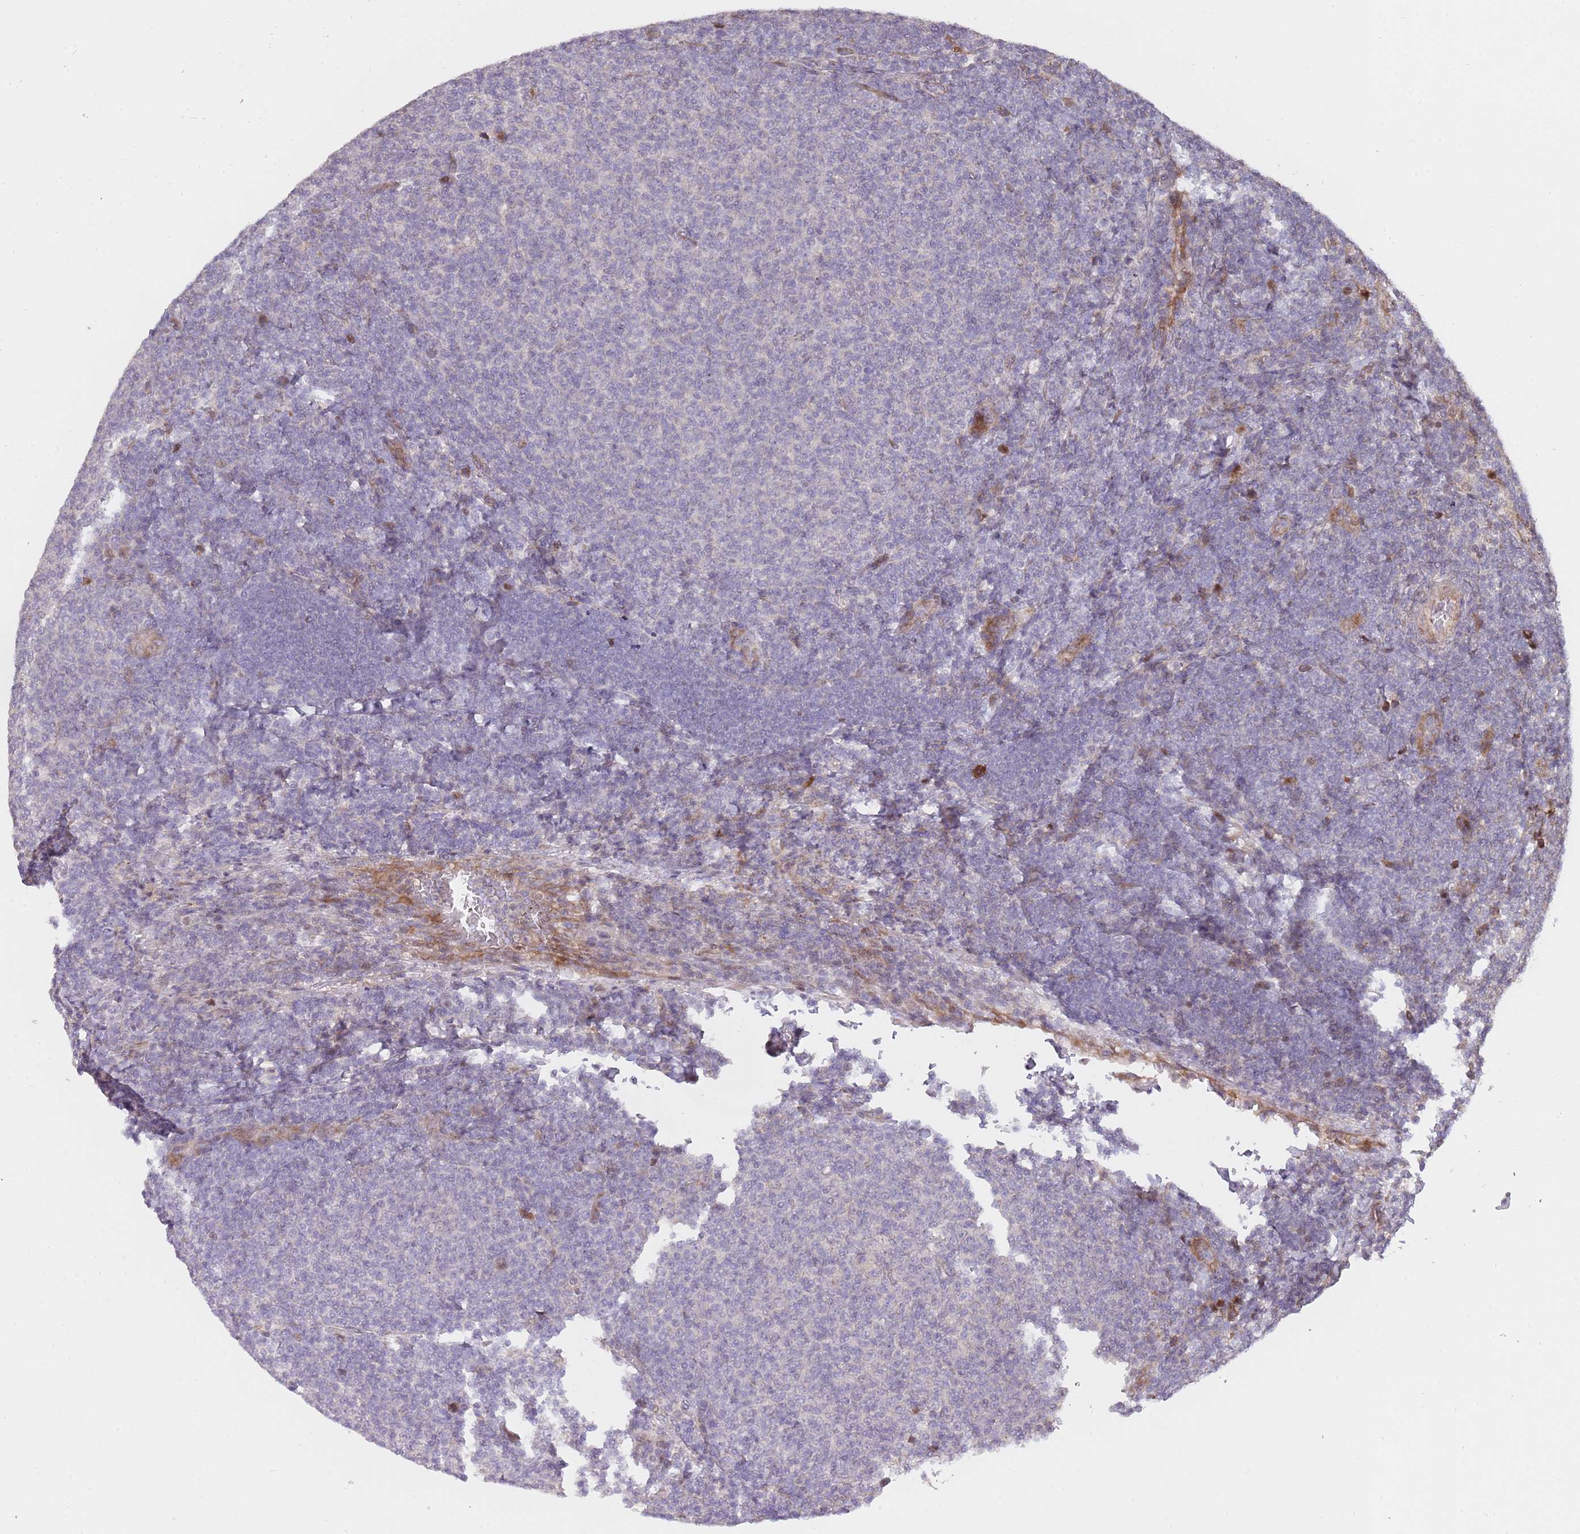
{"staining": {"intensity": "negative", "quantity": "none", "location": "none"}, "tissue": "lymphoma", "cell_type": "Tumor cells", "image_type": "cancer", "snomed": [{"axis": "morphology", "description": "Malignant lymphoma, non-Hodgkin's type, Low grade"}, {"axis": "topography", "description": "Lymph node"}], "caption": "There is no significant staining in tumor cells of lymphoma.", "gene": "SYNDIG1L", "patient": {"sex": "male", "age": 66}}